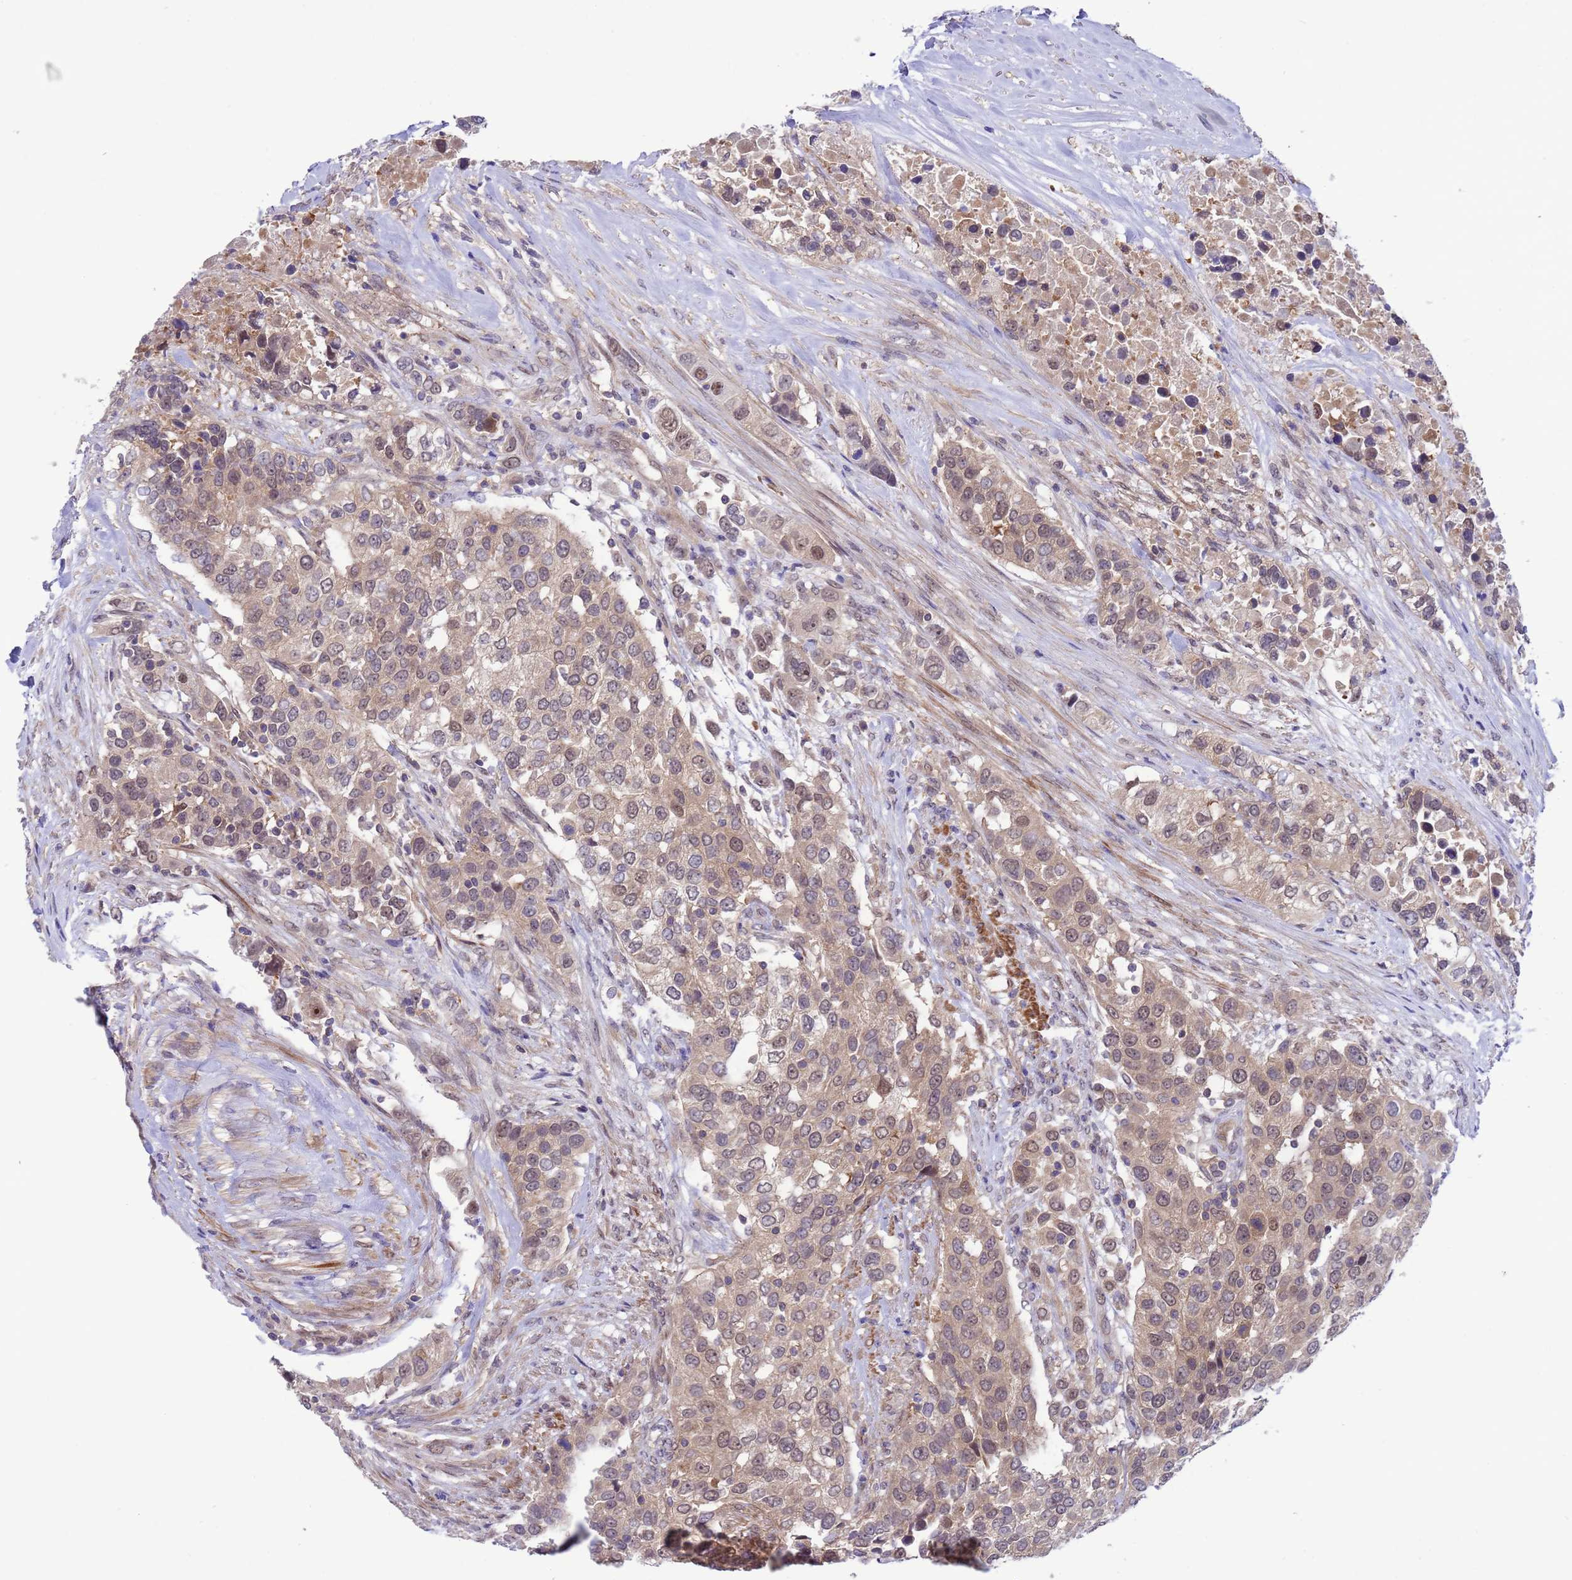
{"staining": {"intensity": "moderate", "quantity": "25%-75%", "location": "cytoplasmic/membranous,nuclear"}, "tissue": "urothelial cancer", "cell_type": "Tumor cells", "image_type": "cancer", "snomed": [{"axis": "morphology", "description": "Urothelial carcinoma, High grade"}, {"axis": "topography", "description": "Urinary bladder"}], "caption": "Immunohistochemistry (IHC) staining of high-grade urothelial carcinoma, which reveals medium levels of moderate cytoplasmic/membranous and nuclear expression in approximately 25%-75% of tumor cells indicating moderate cytoplasmic/membranous and nuclear protein staining. The staining was performed using DAB (brown) for protein detection and nuclei were counterstained in hematoxylin (blue).", "gene": "ZNF461", "patient": {"sex": "female", "age": 80}}